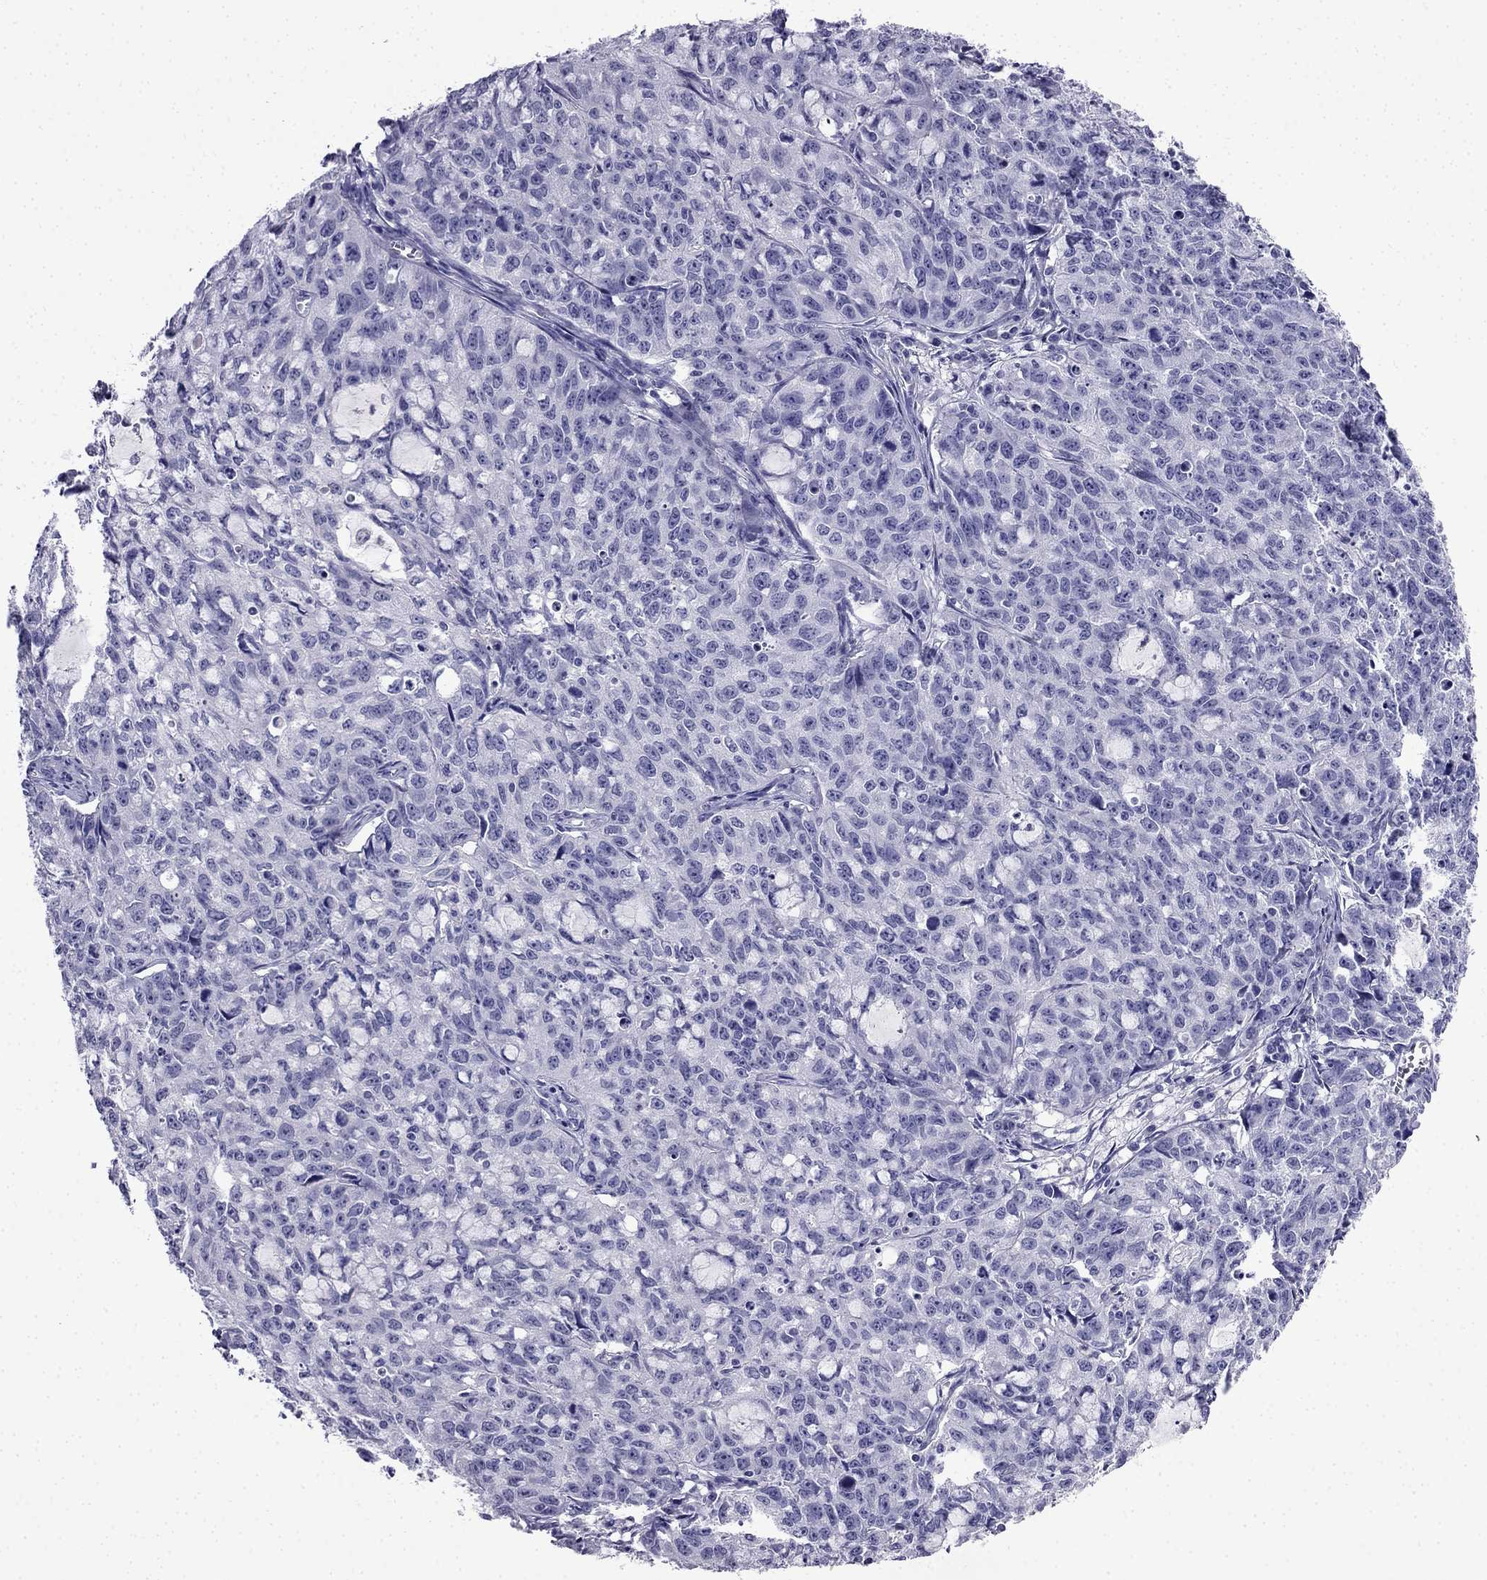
{"staining": {"intensity": "negative", "quantity": "none", "location": "none"}, "tissue": "cervical cancer", "cell_type": "Tumor cells", "image_type": "cancer", "snomed": [{"axis": "morphology", "description": "Squamous cell carcinoma, NOS"}, {"axis": "topography", "description": "Cervix"}], "caption": "IHC of human cervical cancer (squamous cell carcinoma) reveals no positivity in tumor cells.", "gene": "CDHR4", "patient": {"sex": "female", "age": 28}}